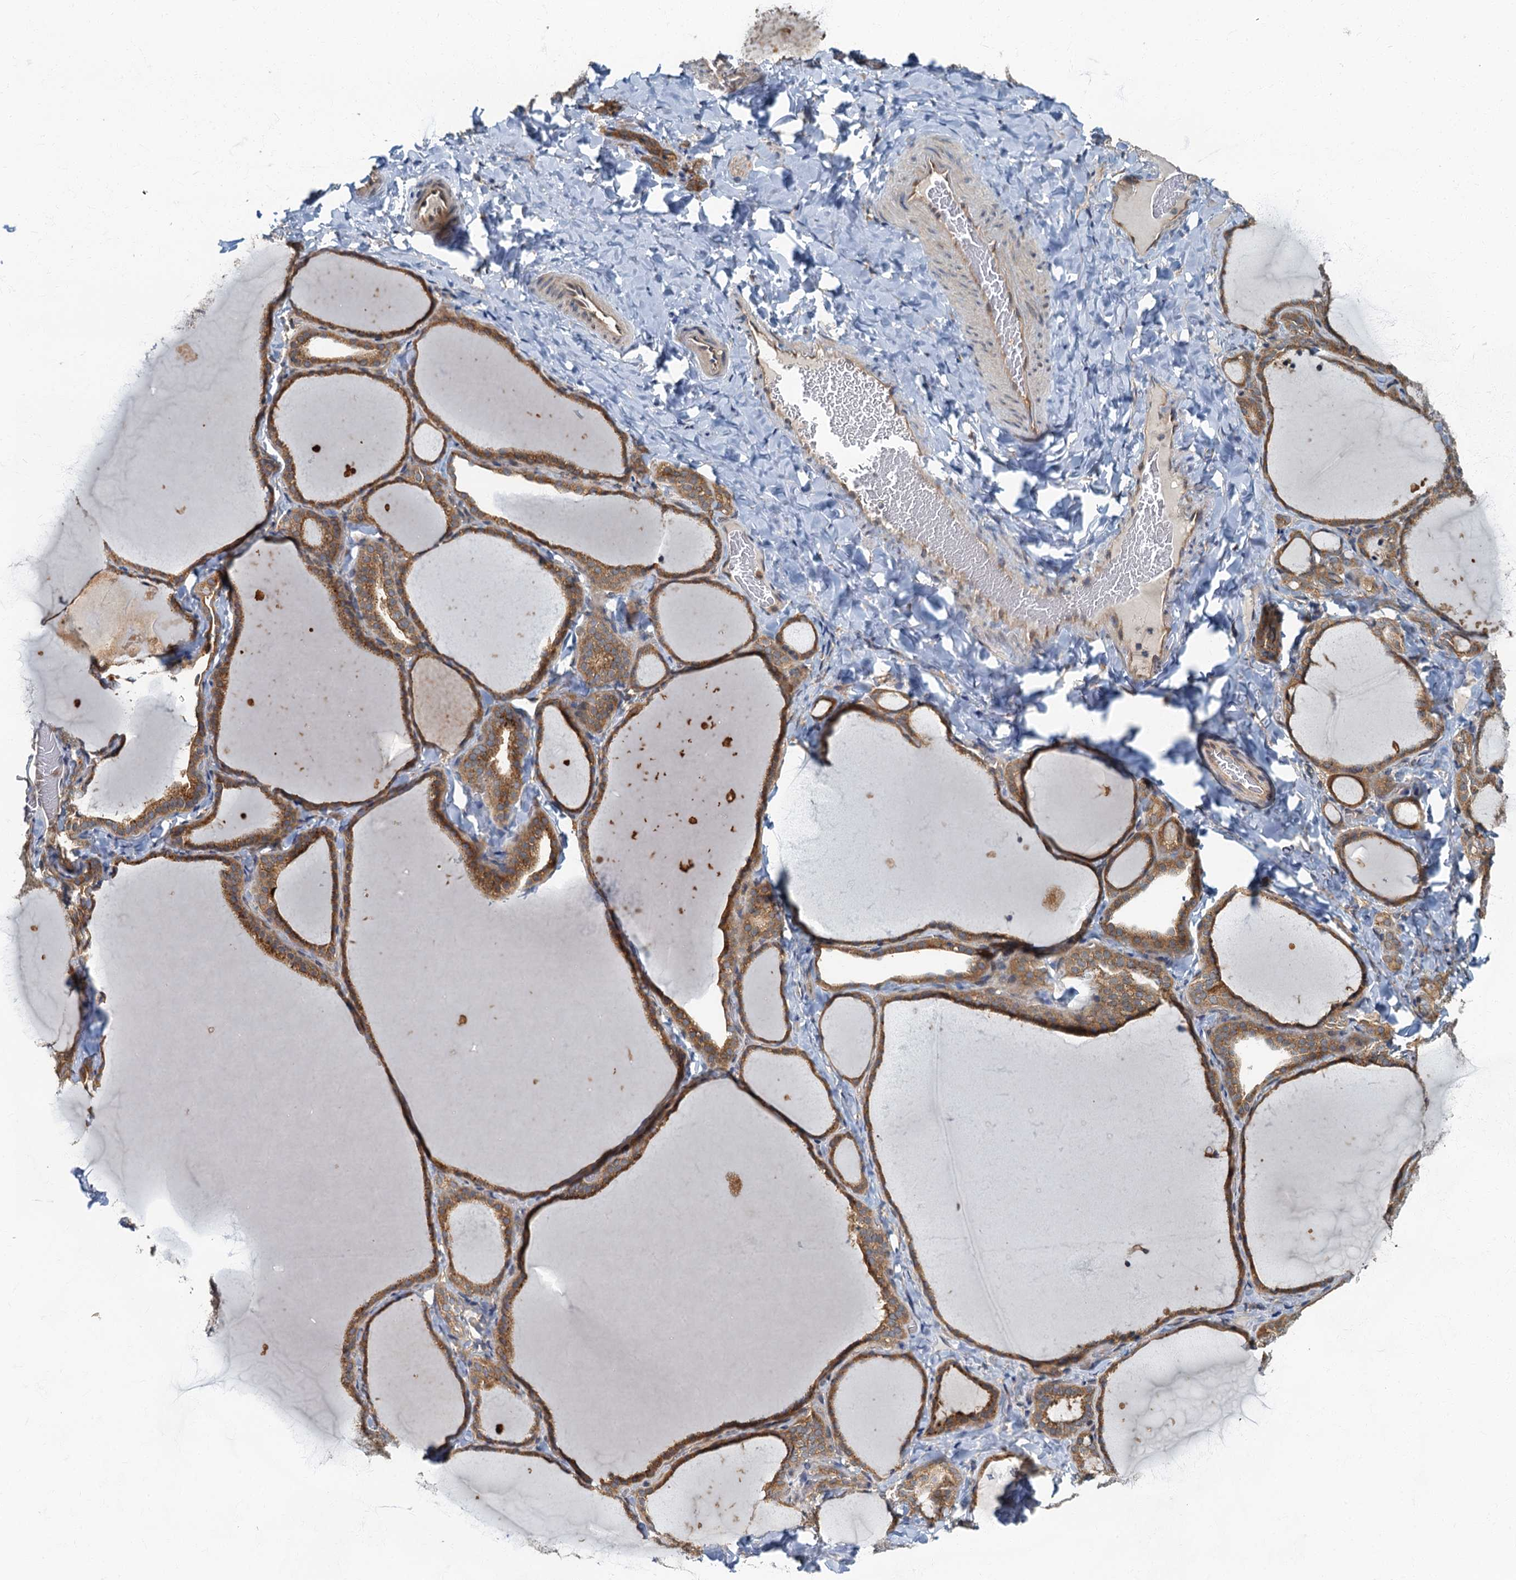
{"staining": {"intensity": "moderate", "quantity": ">75%", "location": "cytoplasmic/membranous"}, "tissue": "thyroid gland", "cell_type": "Glandular cells", "image_type": "normal", "snomed": [{"axis": "morphology", "description": "Normal tissue, NOS"}, {"axis": "topography", "description": "Thyroid gland"}], "caption": "Immunohistochemistry image of benign thyroid gland: human thyroid gland stained using immunohistochemistry exhibits medium levels of moderate protein expression localized specifically in the cytoplasmic/membranous of glandular cells, appearing as a cytoplasmic/membranous brown color.", "gene": "TBCK", "patient": {"sex": "female", "age": 22}}